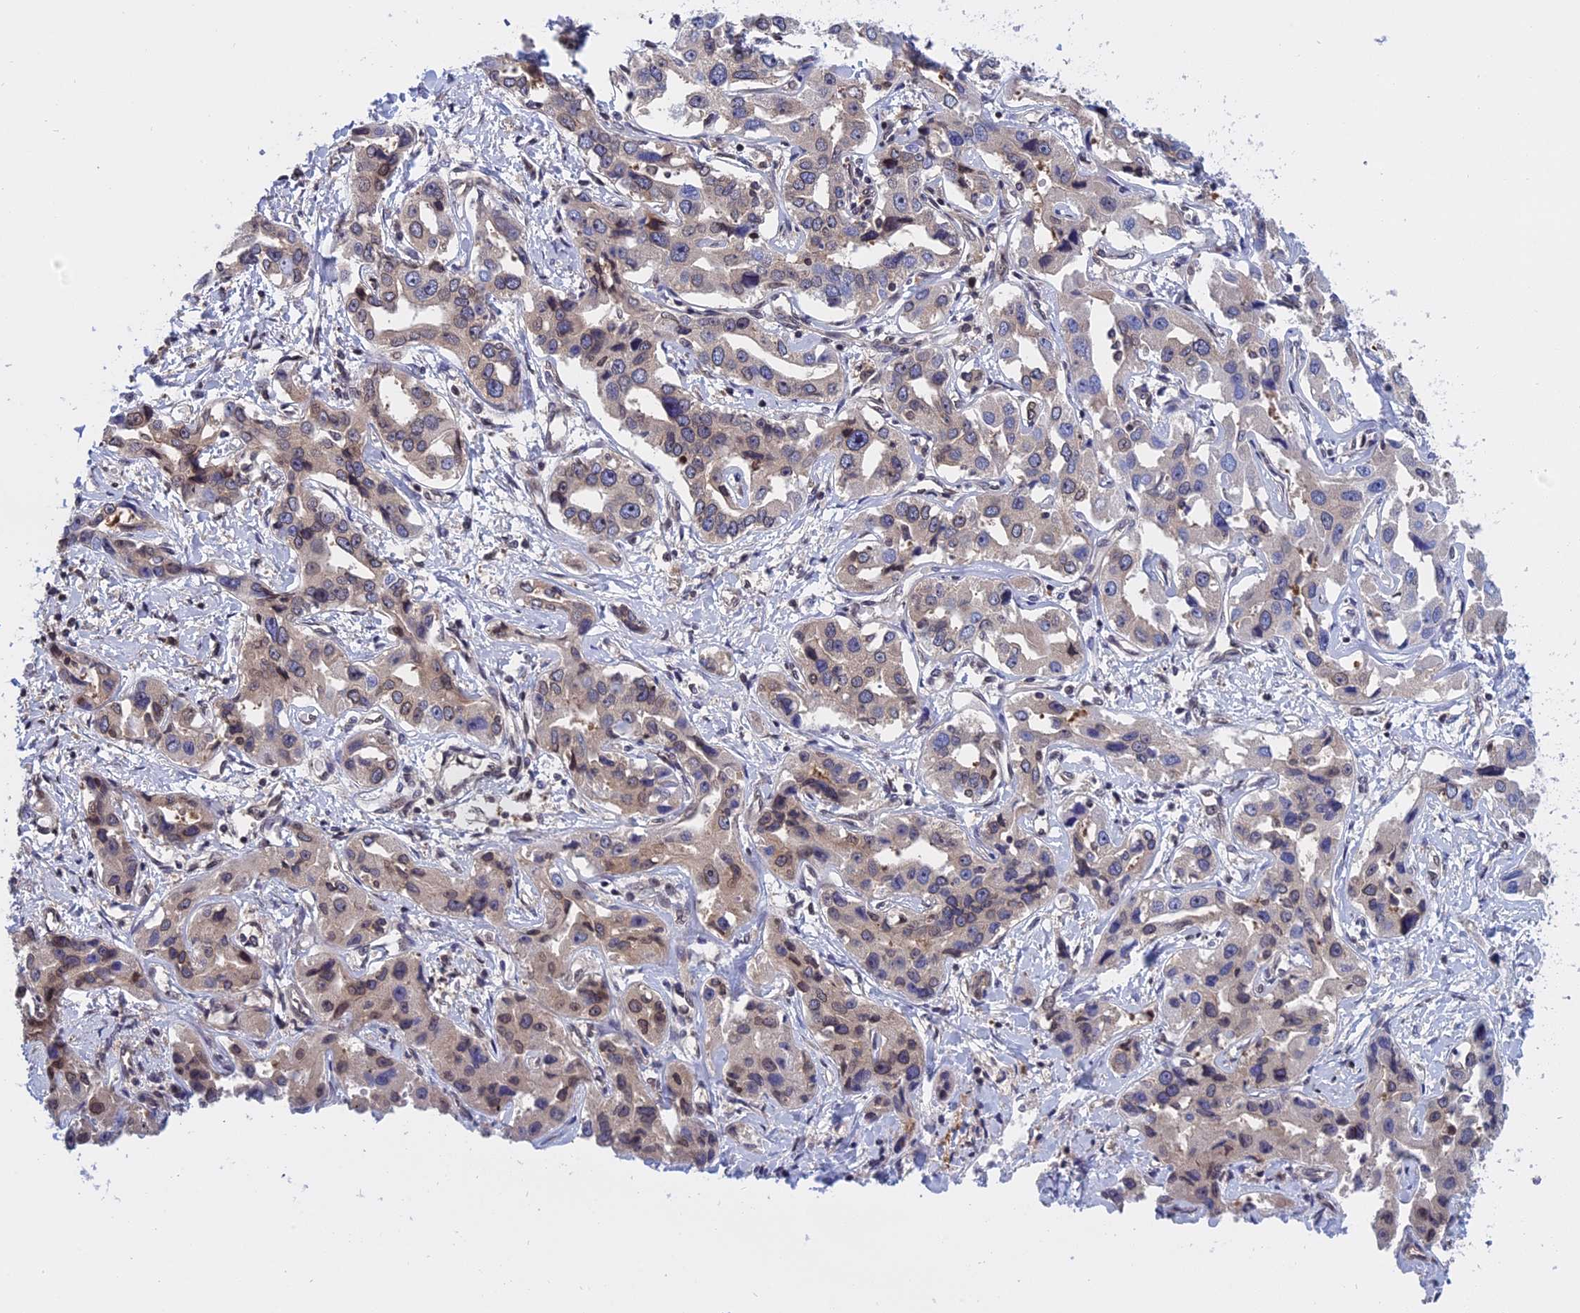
{"staining": {"intensity": "weak", "quantity": "25%-75%", "location": "nuclear"}, "tissue": "liver cancer", "cell_type": "Tumor cells", "image_type": "cancer", "snomed": [{"axis": "morphology", "description": "Cholangiocarcinoma"}, {"axis": "topography", "description": "Liver"}], "caption": "Approximately 25%-75% of tumor cells in human liver cancer (cholangiocarcinoma) reveal weak nuclear protein expression as visualized by brown immunohistochemical staining.", "gene": "NAA10", "patient": {"sex": "male", "age": 59}}